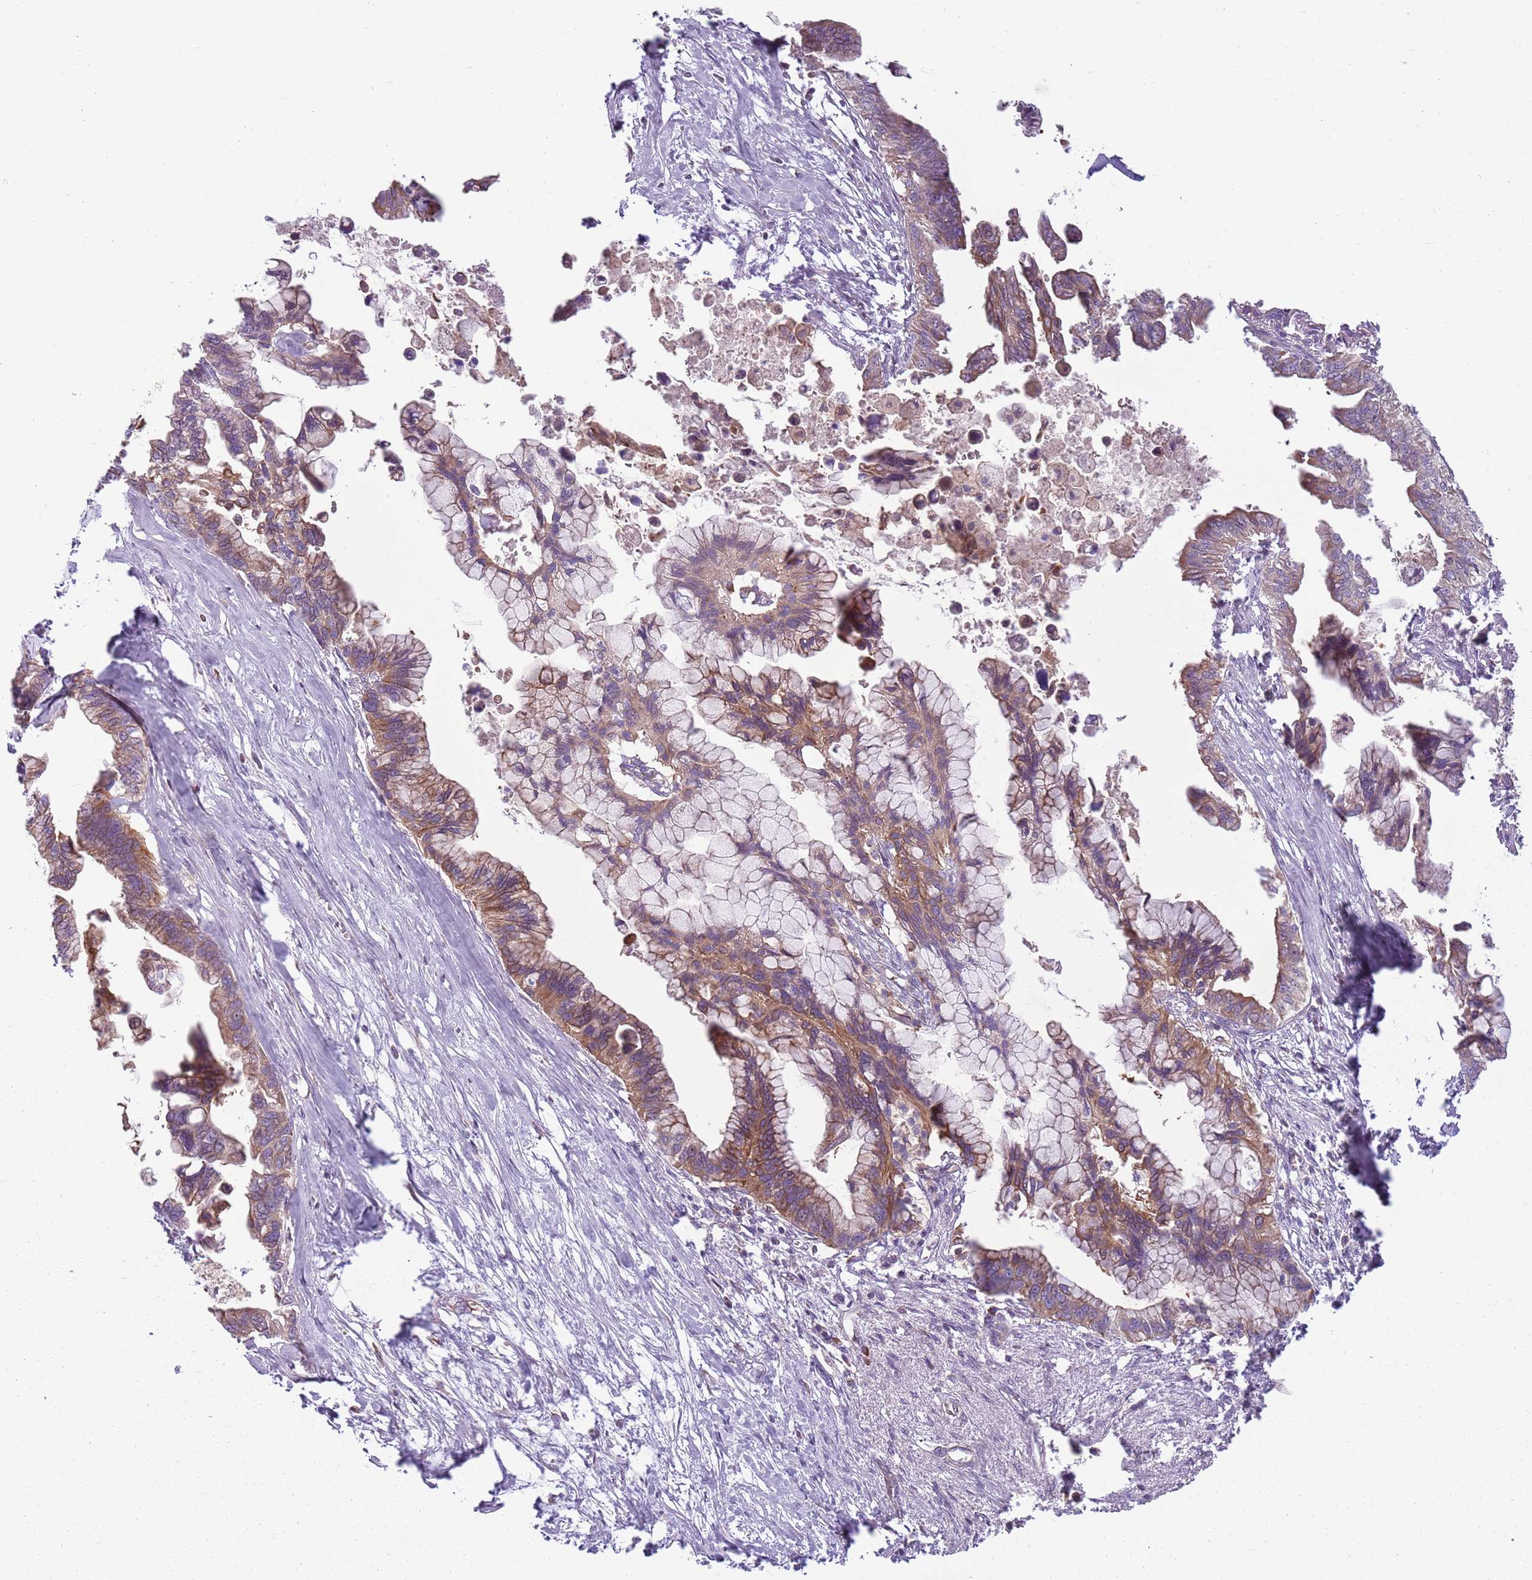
{"staining": {"intensity": "moderate", "quantity": ">75%", "location": "cytoplasmic/membranous"}, "tissue": "pancreatic cancer", "cell_type": "Tumor cells", "image_type": "cancer", "snomed": [{"axis": "morphology", "description": "Adenocarcinoma, NOS"}, {"axis": "topography", "description": "Pancreas"}], "caption": "A high-resolution photomicrograph shows immunohistochemistry staining of pancreatic cancer (adenocarcinoma), which reveals moderate cytoplasmic/membranous positivity in about >75% of tumor cells. Using DAB (3,3'-diaminobenzidine) (brown) and hematoxylin (blue) stains, captured at high magnification using brightfield microscopy.", "gene": "RPL21", "patient": {"sex": "female", "age": 83}}